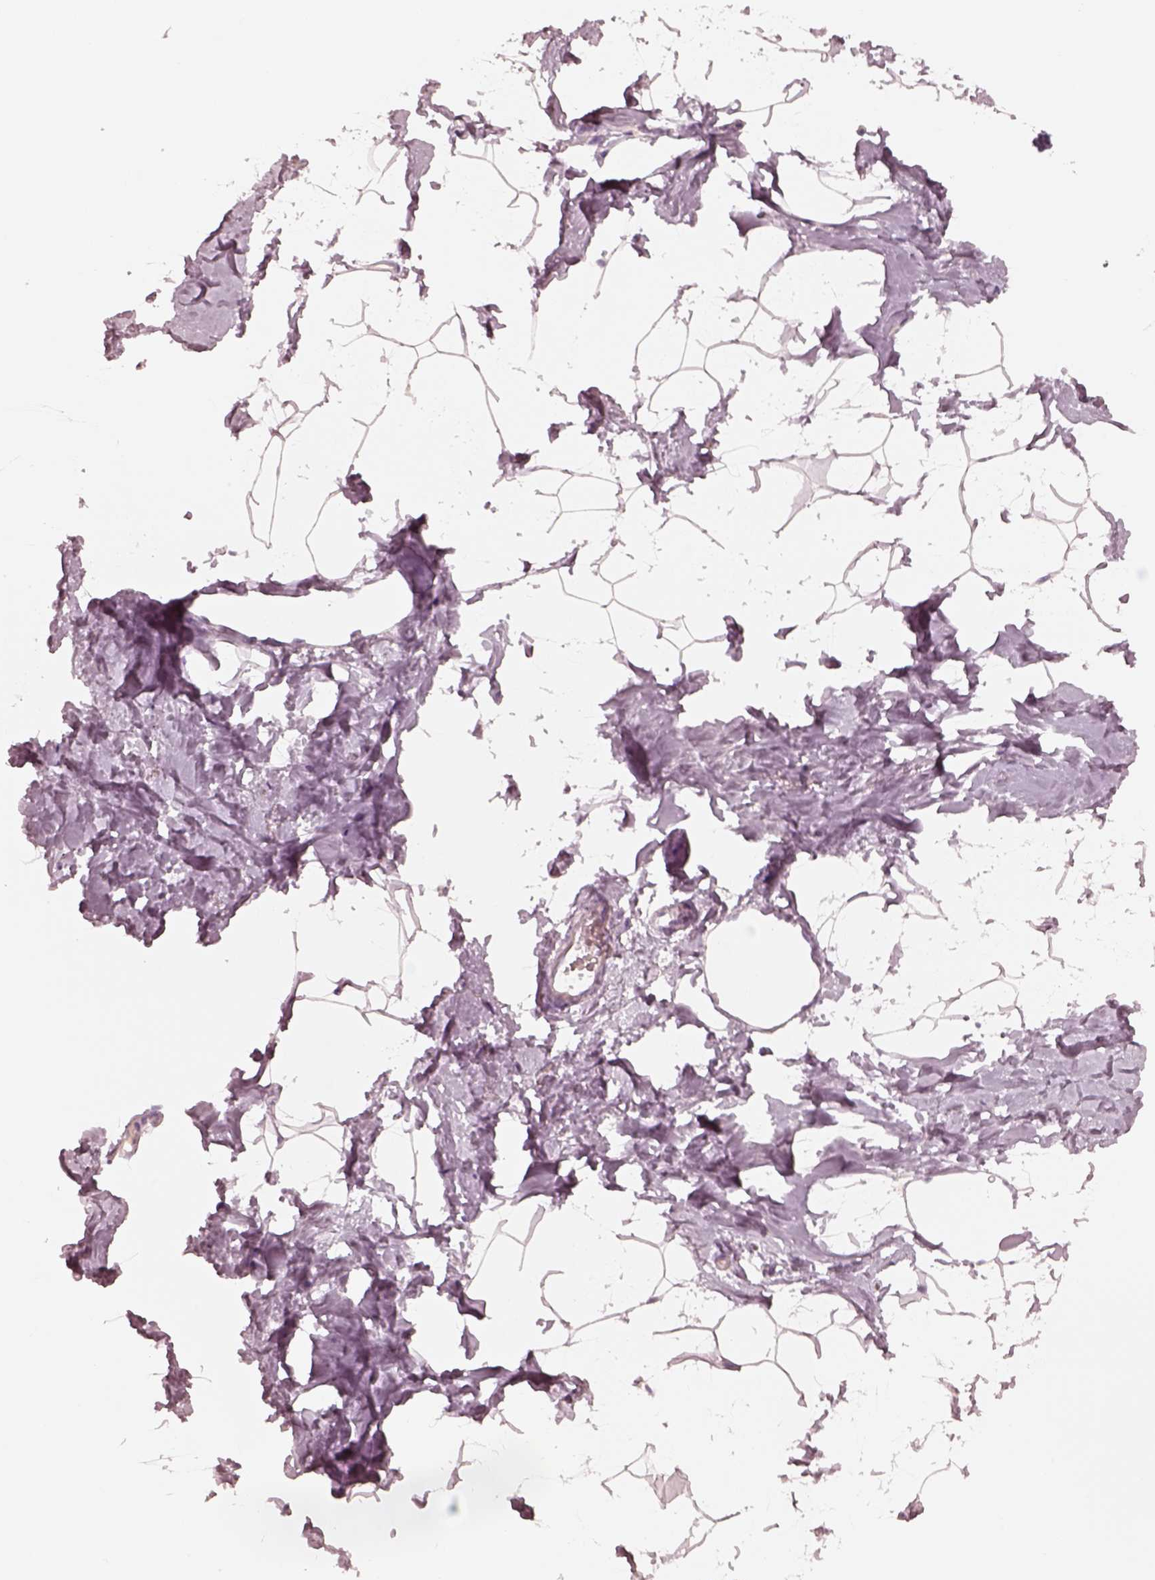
{"staining": {"intensity": "negative", "quantity": "none", "location": "none"}, "tissue": "breast", "cell_type": "Adipocytes", "image_type": "normal", "snomed": [{"axis": "morphology", "description": "Normal tissue, NOS"}, {"axis": "topography", "description": "Breast"}], "caption": "High power microscopy image of an immunohistochemistry (IHC) histopathology image of normal breast, revealing no significant positivity in adipocytes. The staining was performed using DAB to visualize the protein expression in brown, while the nuclei were stained in blue with hematoxylin (Magnification: 20x).", "gene": "GPRIN1", "patient": {"sex": "female", "age": 32}}